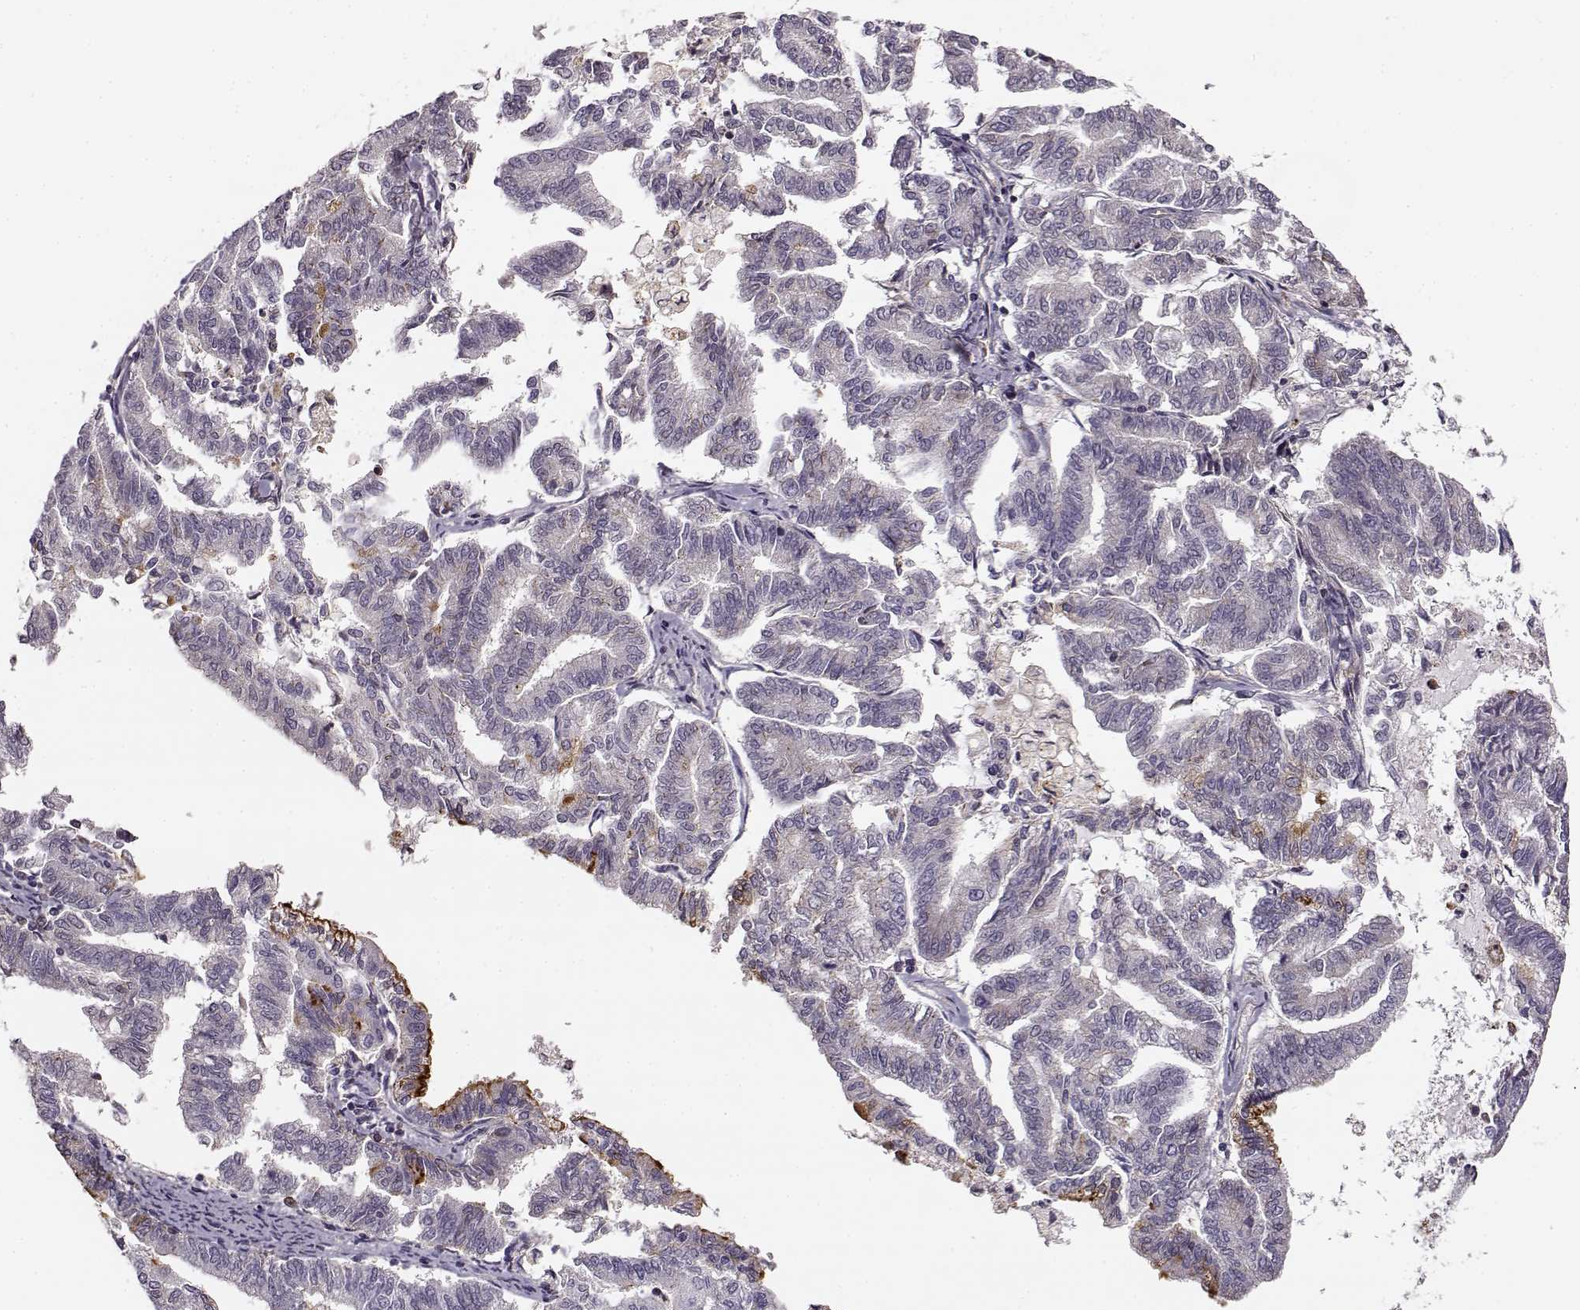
{"staining": {"intensity": "moderate", "quantity": "<25%", "location": "cytoplasmic/membranous"}, "tissue": "endometrial cancer", "cell_type": "Tumor cells", "image_type": "cancer", "snomed": [{"axis": "morphology", "description": "Adenocarcinoma, NOS"}, {"axis": "topography", "description": "Endometrium"}], "caption": "Tumor cells demonstrate moderate cytoplasmic/membranous staining in about <25% of cells in endometrial adenocarcinoma.", "gene": "MFSD1", "patient": {"sex": "female", "age": 79}}